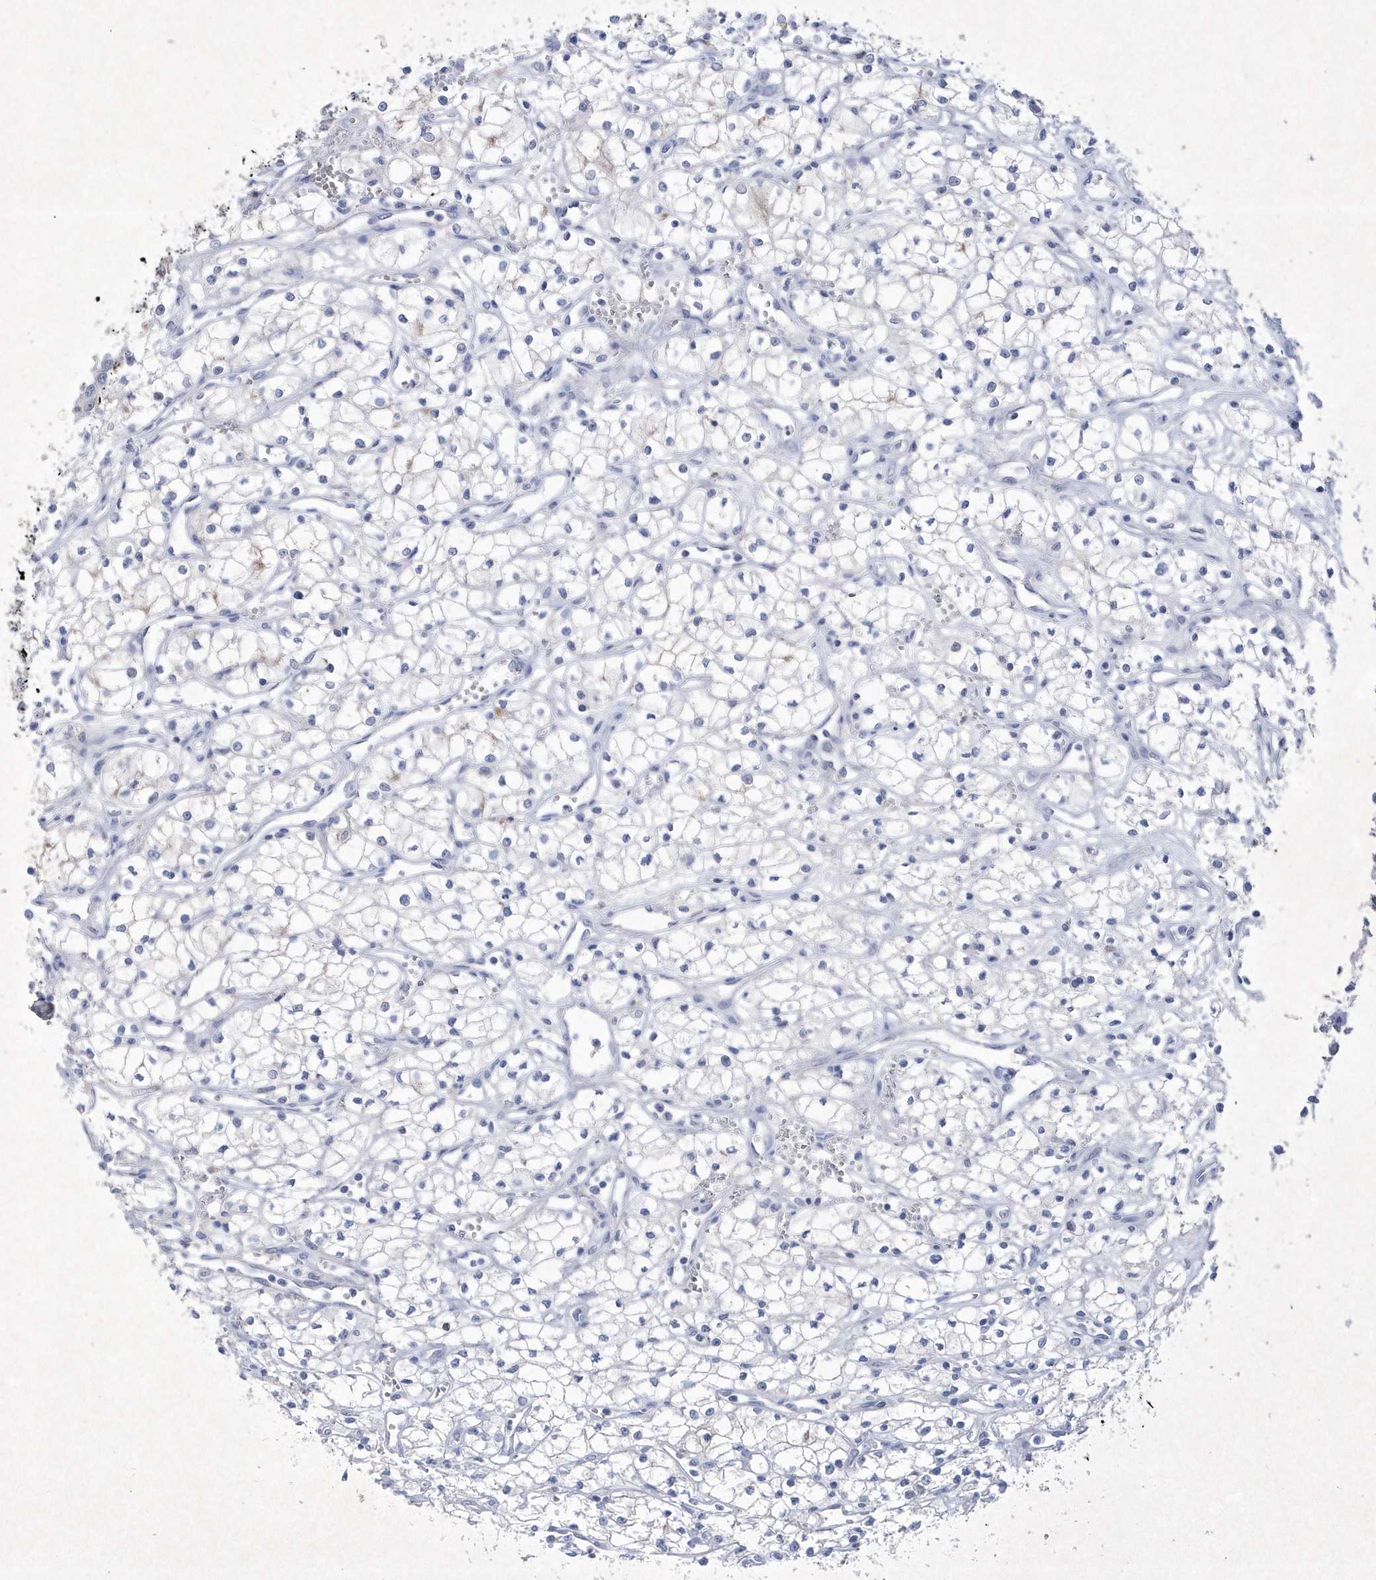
{"staining": {"intensity": "negative", "quantity": "none", "location": "none"}, "tissue": "renal cancer", "cell_type": "Tumor cells", "image_type": "cancer", "snomed": [{"axis": "morphology", "description": "Adenocarcinoma, NOS"}, {"axis": "topography", "description": "Kidney"}], "caption": "This image is of renal cancer (adenocarcinoma) stained with immunohistochemistry to label a protein in brown with the nuclei are counter-stained blue. There is no staining in tumor cells. (DAB IHC visualized using brightfield microscopy, high magnification).", "gene": "BHLHA15", "patient": {"sex": "male", "age": 59}}